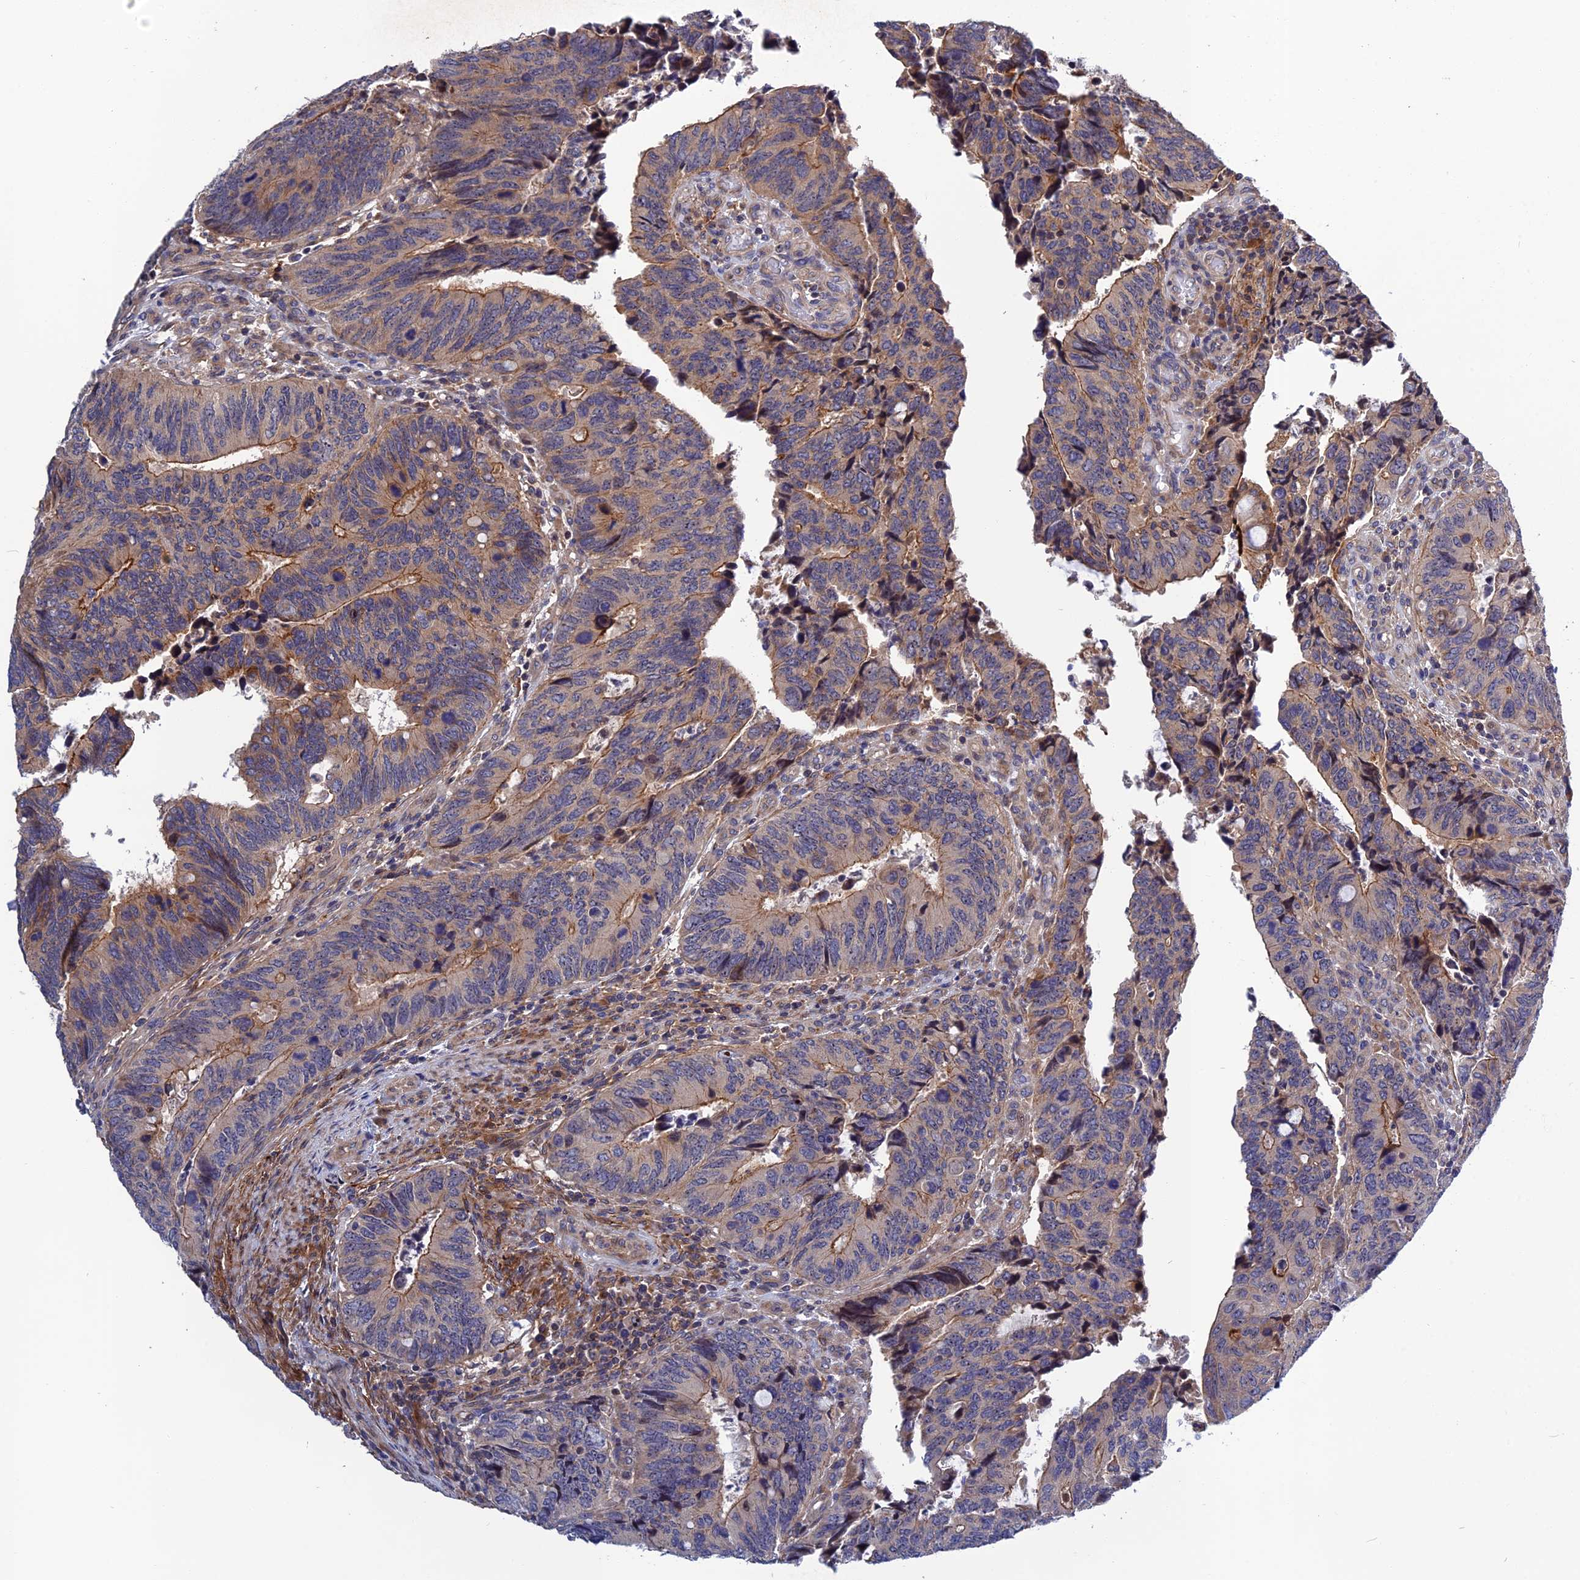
{"staining": {"intensity": "moderate", "quantity": "25%-75%", "location": "cytoplasmic/membranous"}, "tissue": "colorectal cancer", "cell_type": "Tumor cells", "image_type": "cancer", "snomed": [{"axis": "morphology", "description": "Adenocarcinoma, NOS"}, {"axis": "topography", "description": "Colon"}], "caption": "IHC of human adenocarcinoma (colorectal) reveals medium levels of moderate cytoplasmic/membranous expression in about 25%-75% of tumor cells.", "gene": "CRACD", "patient": {"sex": "male", "age": 87}}